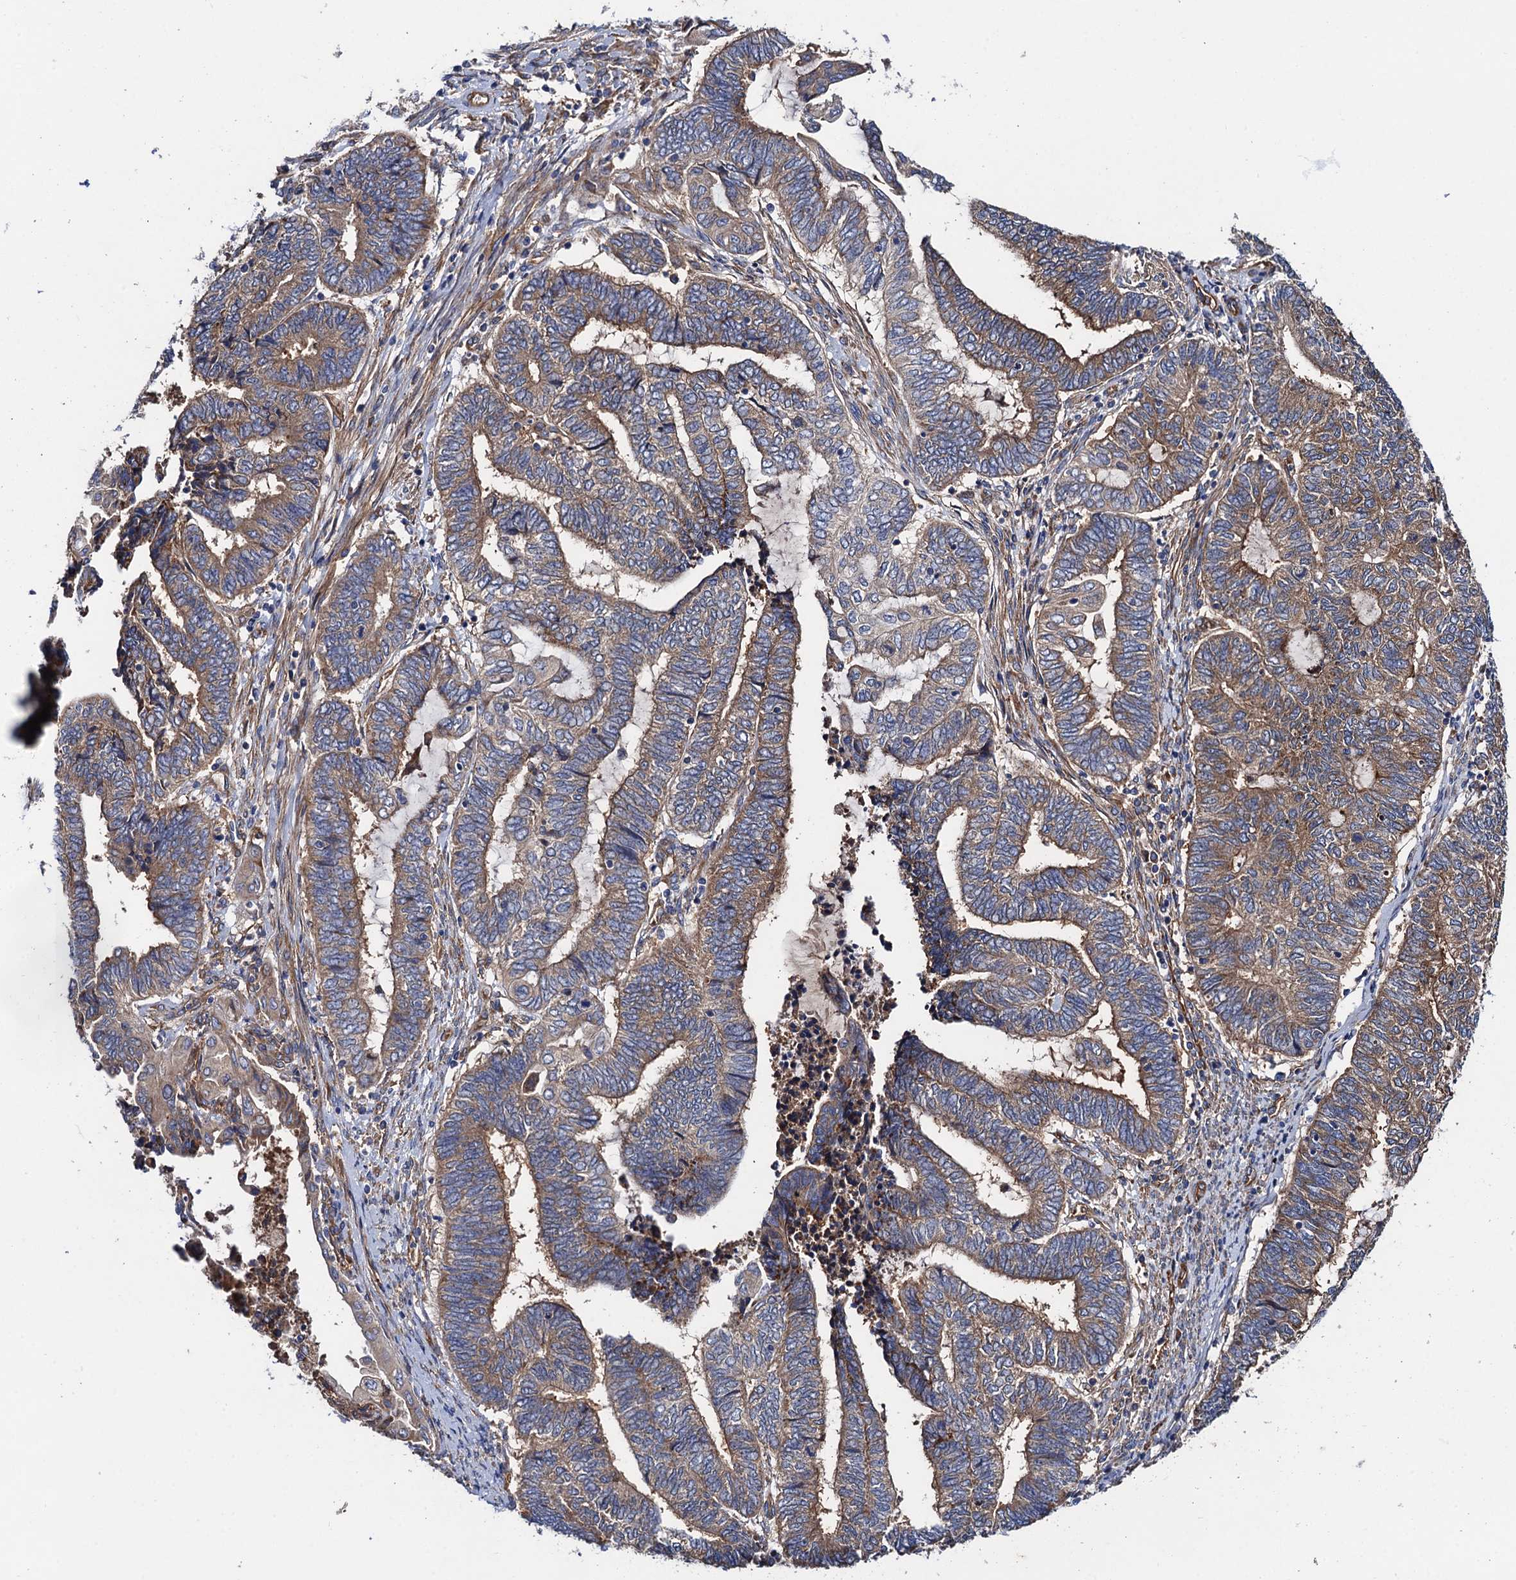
{"staining": {"intensity": "moderate", "quantity": ">75%", "location": "cytoplasmic/membranous"}, "tissue": "endometrial cancer", "cell_type": "Tumor cells", "image_type": "cancer", "snomed": [{"axis": "morphology", "description": "Adenocarcinoma, NOS"}, {"axis": "topography", "description": "Uterus"}, {"axis": "topography", "description": "Endometrium"}], "caption": "Tumor cells demonstrate medium levels of moderate cytoplasmic/membranous expression in approximately >75% of cells in endometrial cancer.", "gene": "MRPL48", "patient": {"sex": "female", "age": 70}}